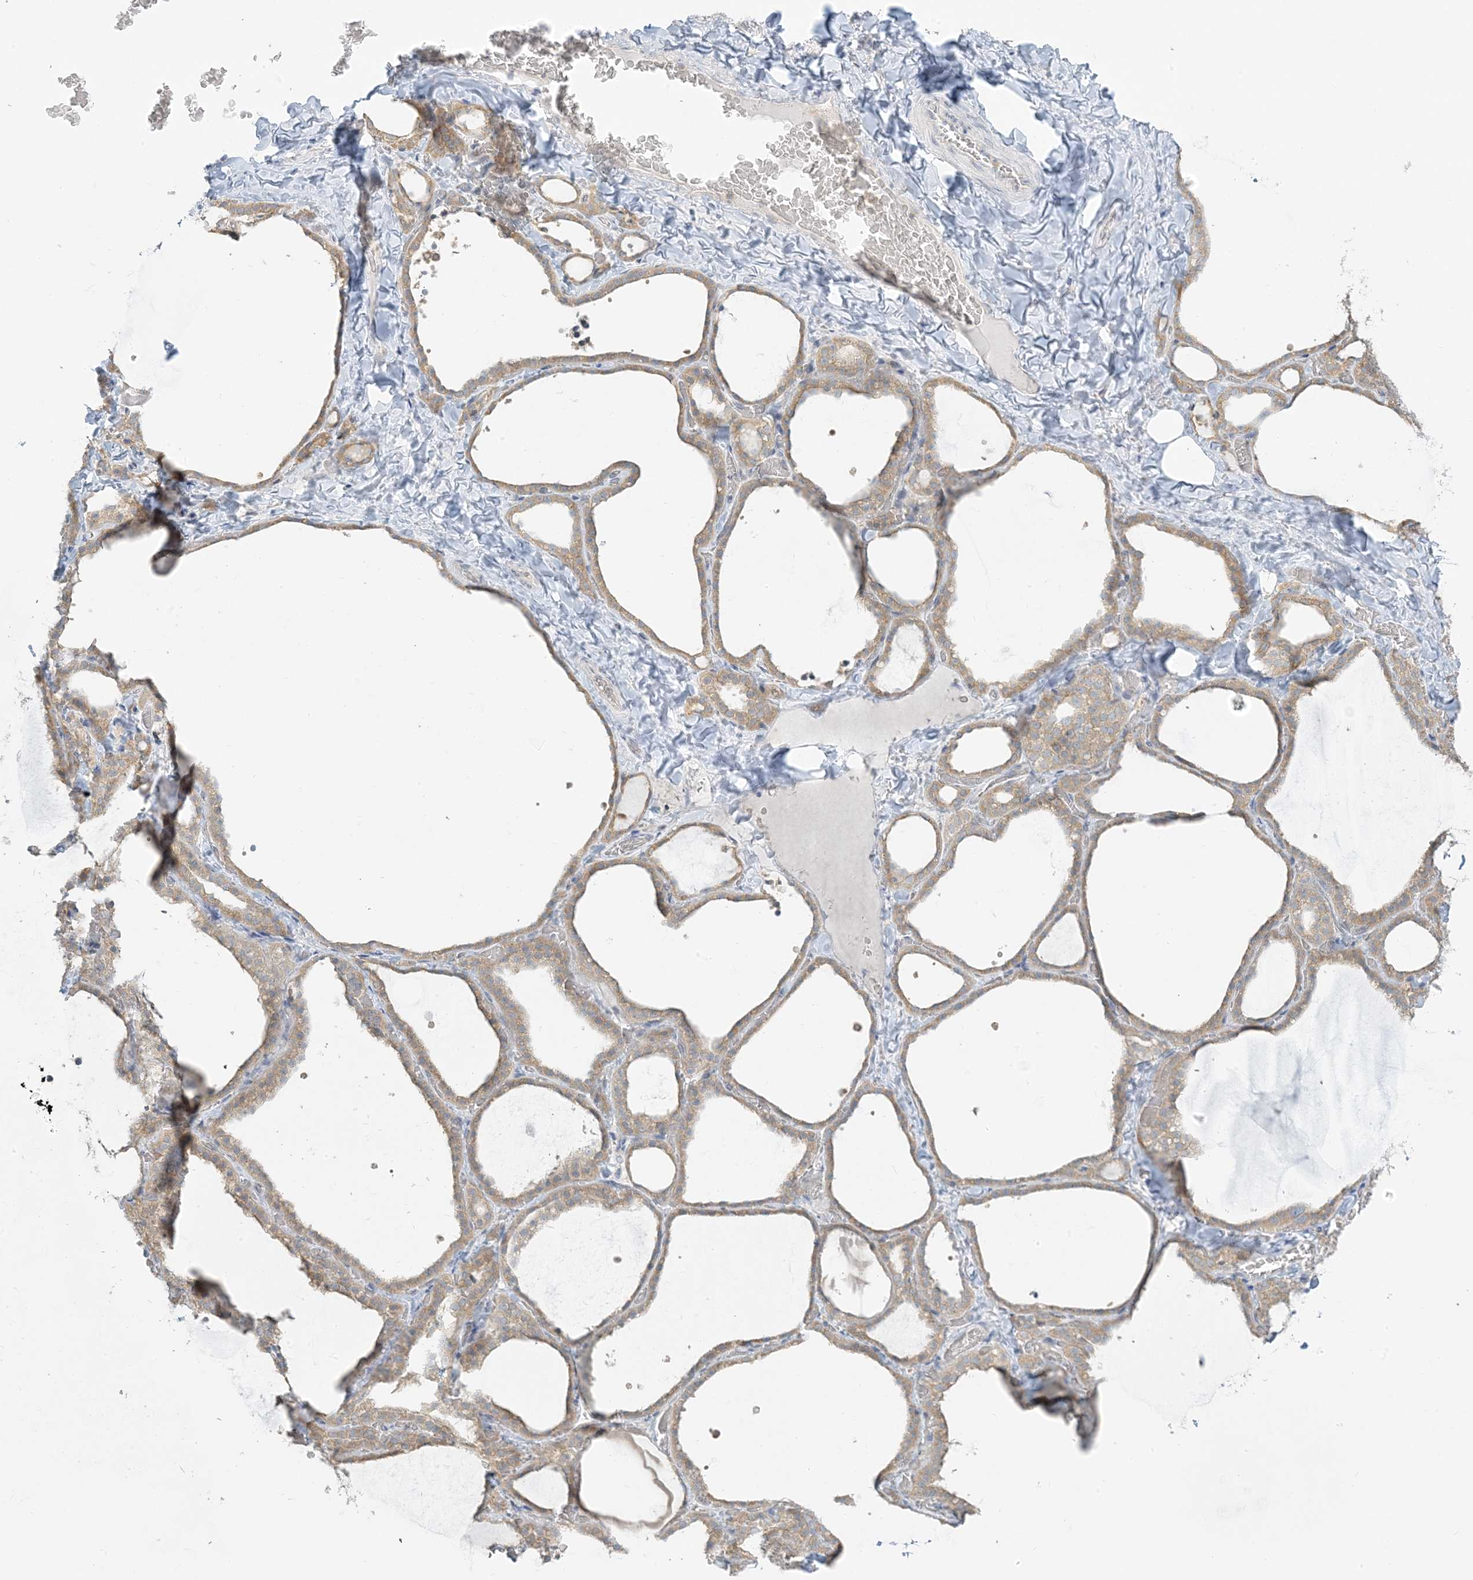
{"staining": {"intensity": "moderate", "quantity": ">75%", "location": "cytoplasmic/membranous"}, "tissue": "thyroid gland", "cell_type": "Glandular cells", "image_type": "normal", "snomed": [{"axis": "morphology", "description": "Normal tissue, NOS"}, {"axis": "topography", "description": "Thyroid gland"}], "caption": "Glandular cells exhibit medium levels of moderate cytoplasmic/membranous staining in about >75% of cells in unremarkable thyroid gland.", "gene": "EEFSEC", "patient": {"sex": "female", "age": 22}}